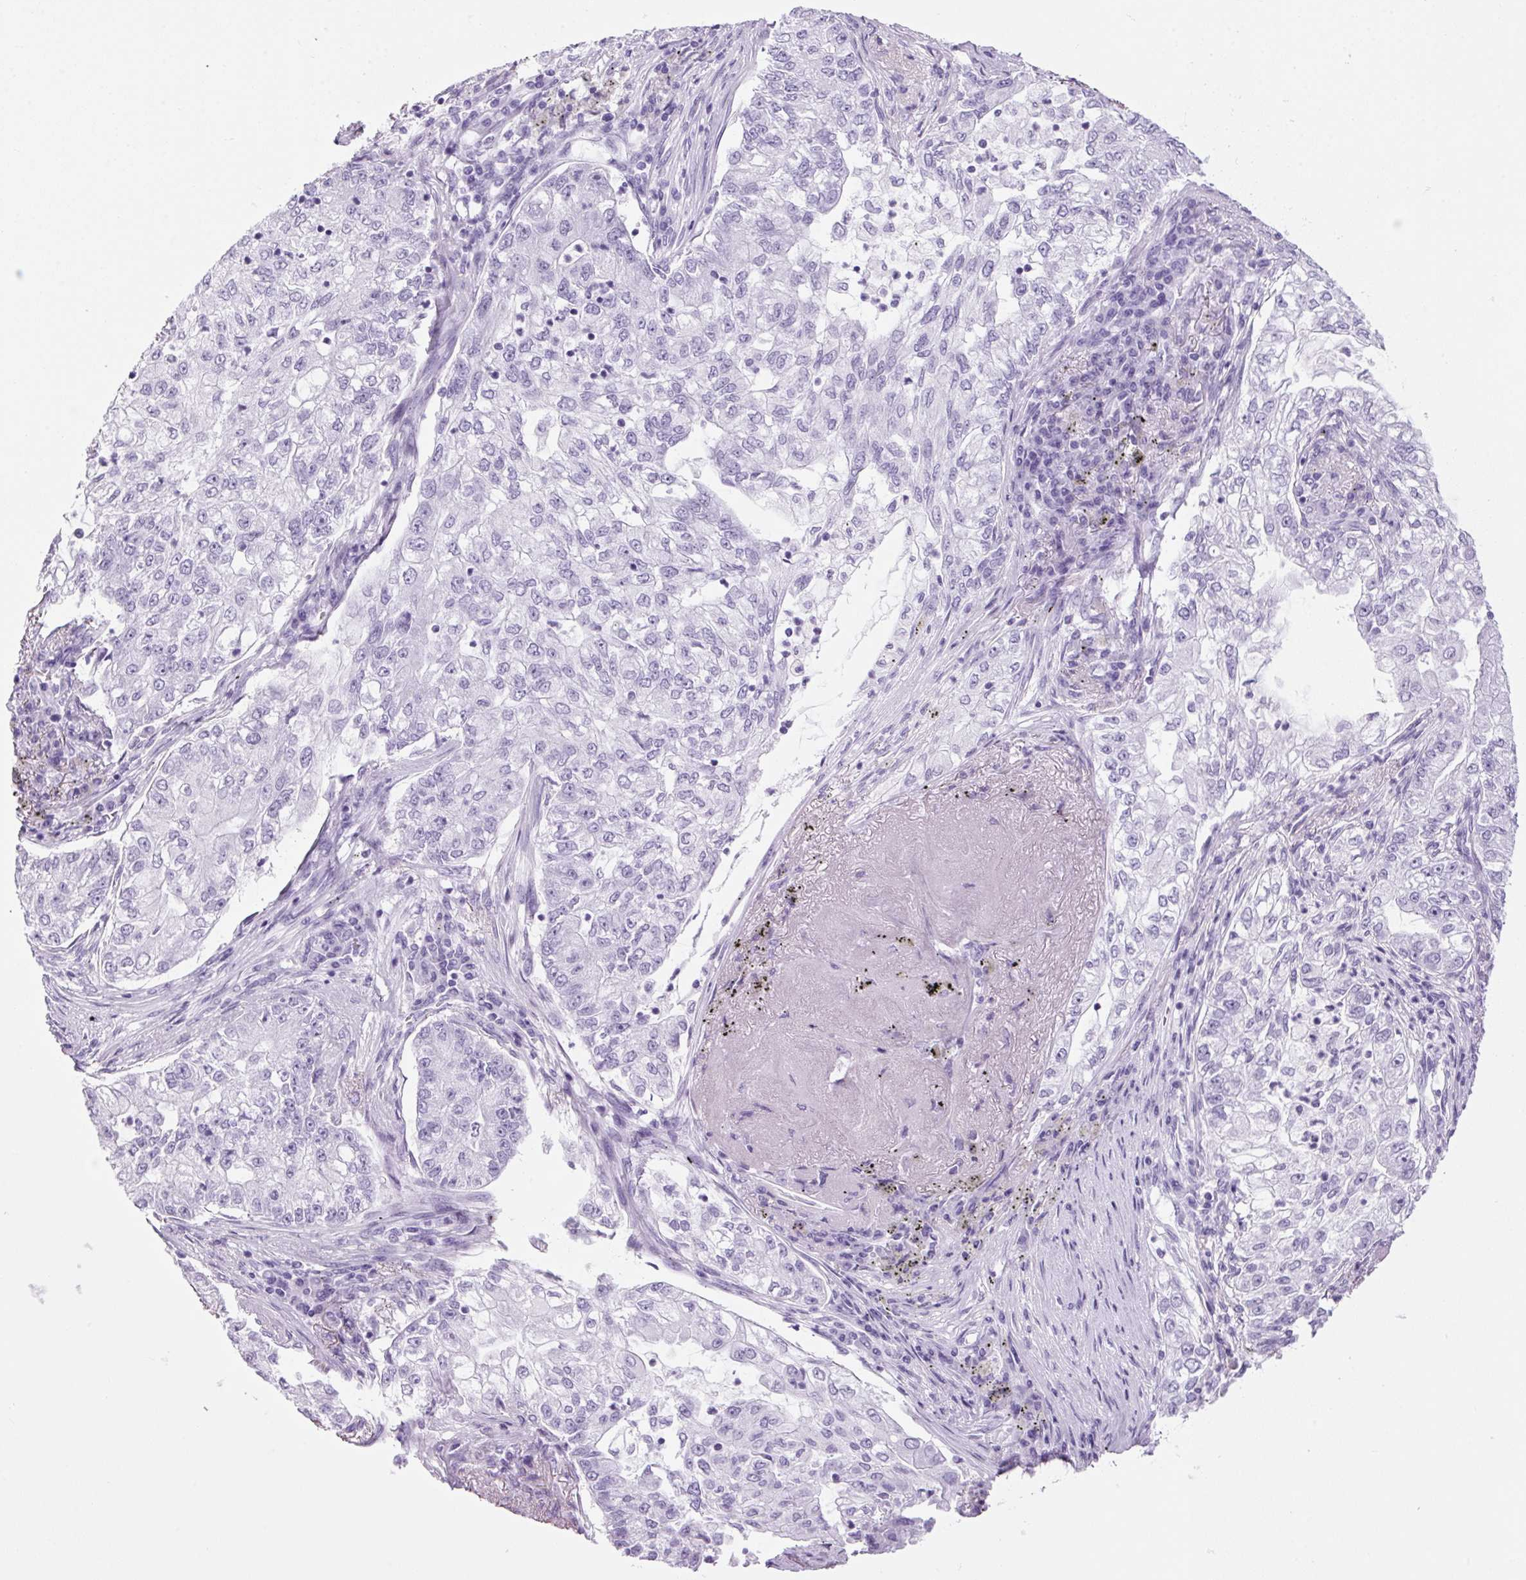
{"staining": {"intensity": "negative", "quantity": "none", "location": "none"}, "tissue": "lung cancer", "cell_type": "Tumor cells", "image_type": "cancer", "snomed": [{"axis": "morphology", "description": "Adenocarcinoma, NOS"}, {"axis": "topography", "description": "Lung"}], "caption": "Immunohistochemical staining of human lung cancer shows no significant staining in tumor cells. (DAB IHC, high magnification).", "gene": "PPP1R1A", "patient": {"sex": "female", "age": 73}}